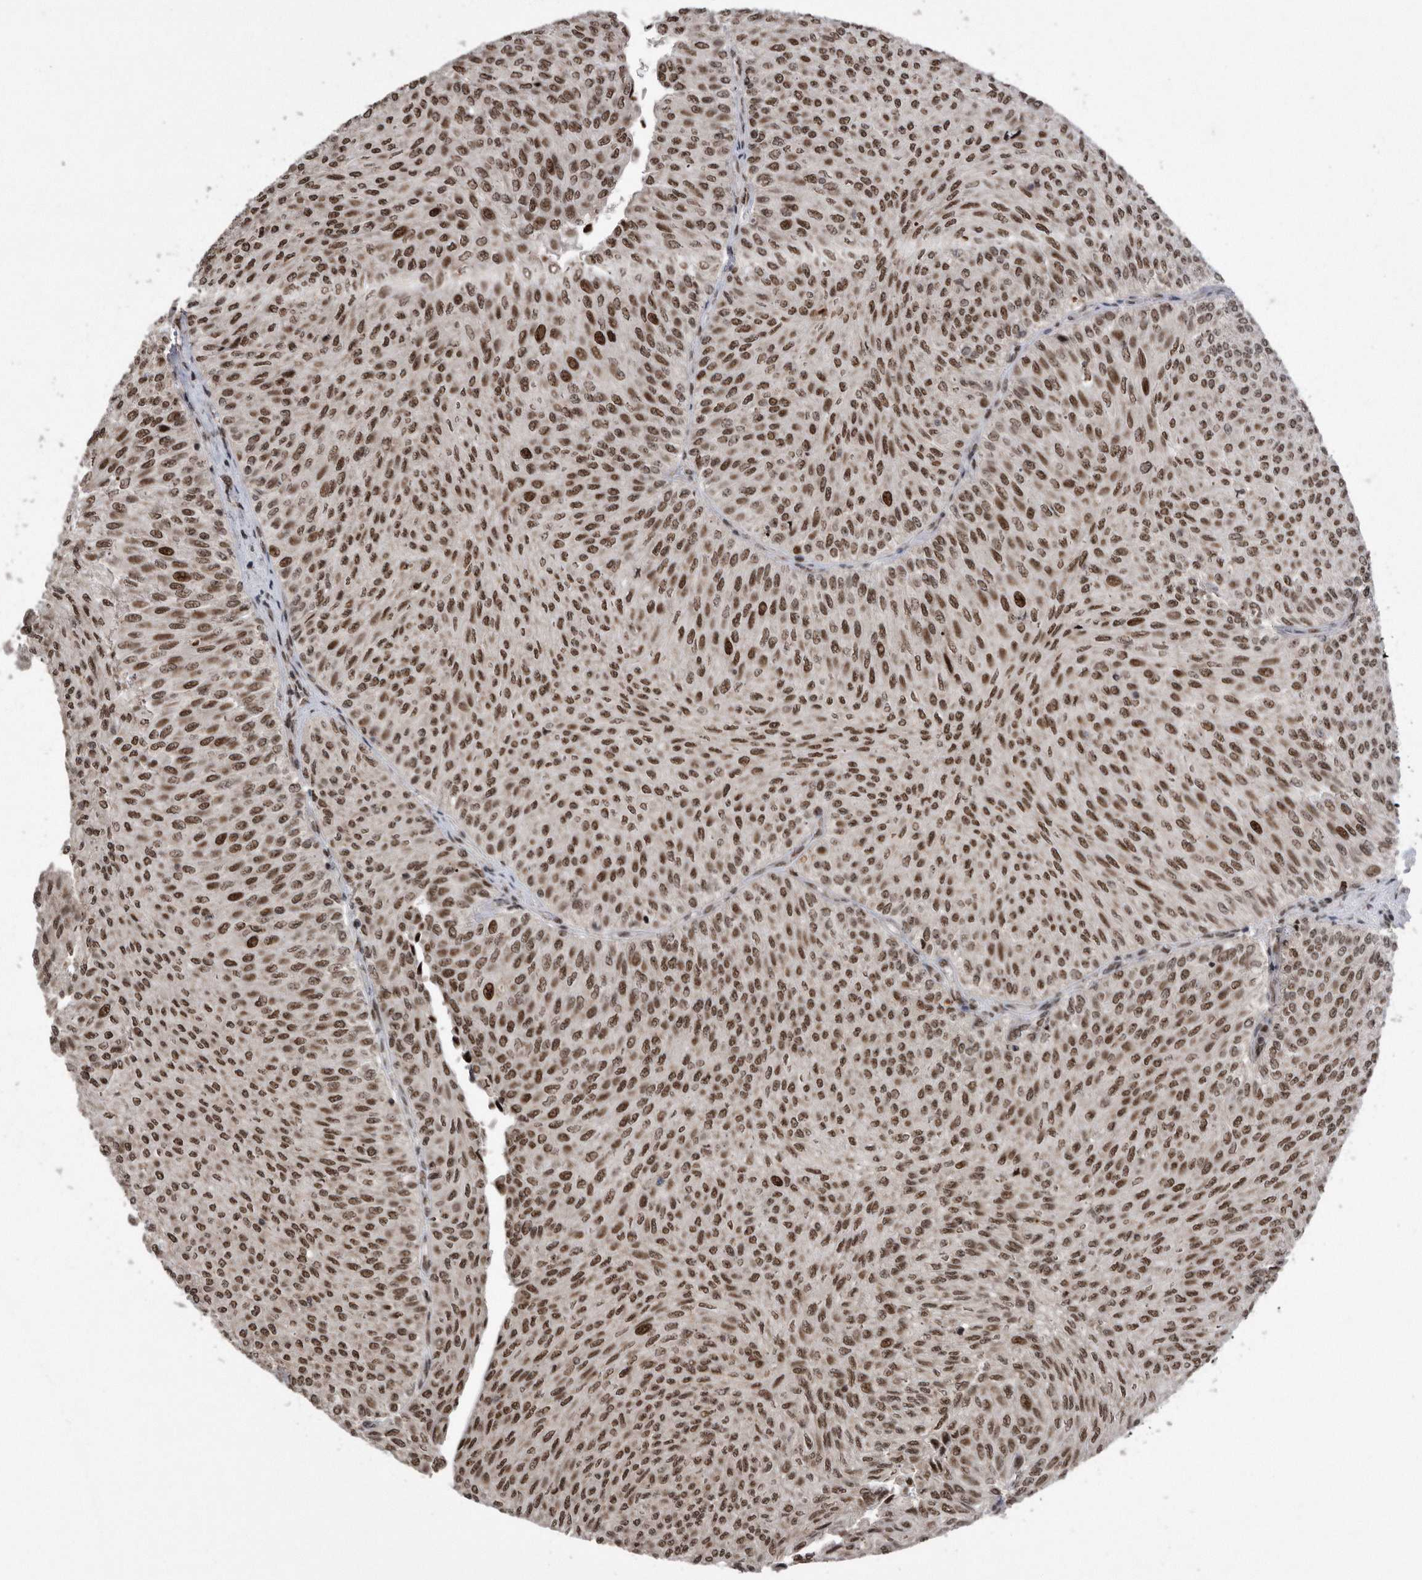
{"staining": {"intensity": "strong", "quantity": ">75%", "location": "nuclear"}, "tissue": "urothelial cancer", "cell_type": "Tumor cells", "image_type": "cancer", "snomed": [{"axis": "morphology", "description": "Urothelial carcinoma, Low grade"}, {"axis": "topography", "description": "Urinary bladder"}], "caption": "Strong nuclear protein staining is seen in approximately >75% of tumor cells in urothelial cancer.", "gene": "TDRD3", "patient": {"sex": "male", "age": 78}}